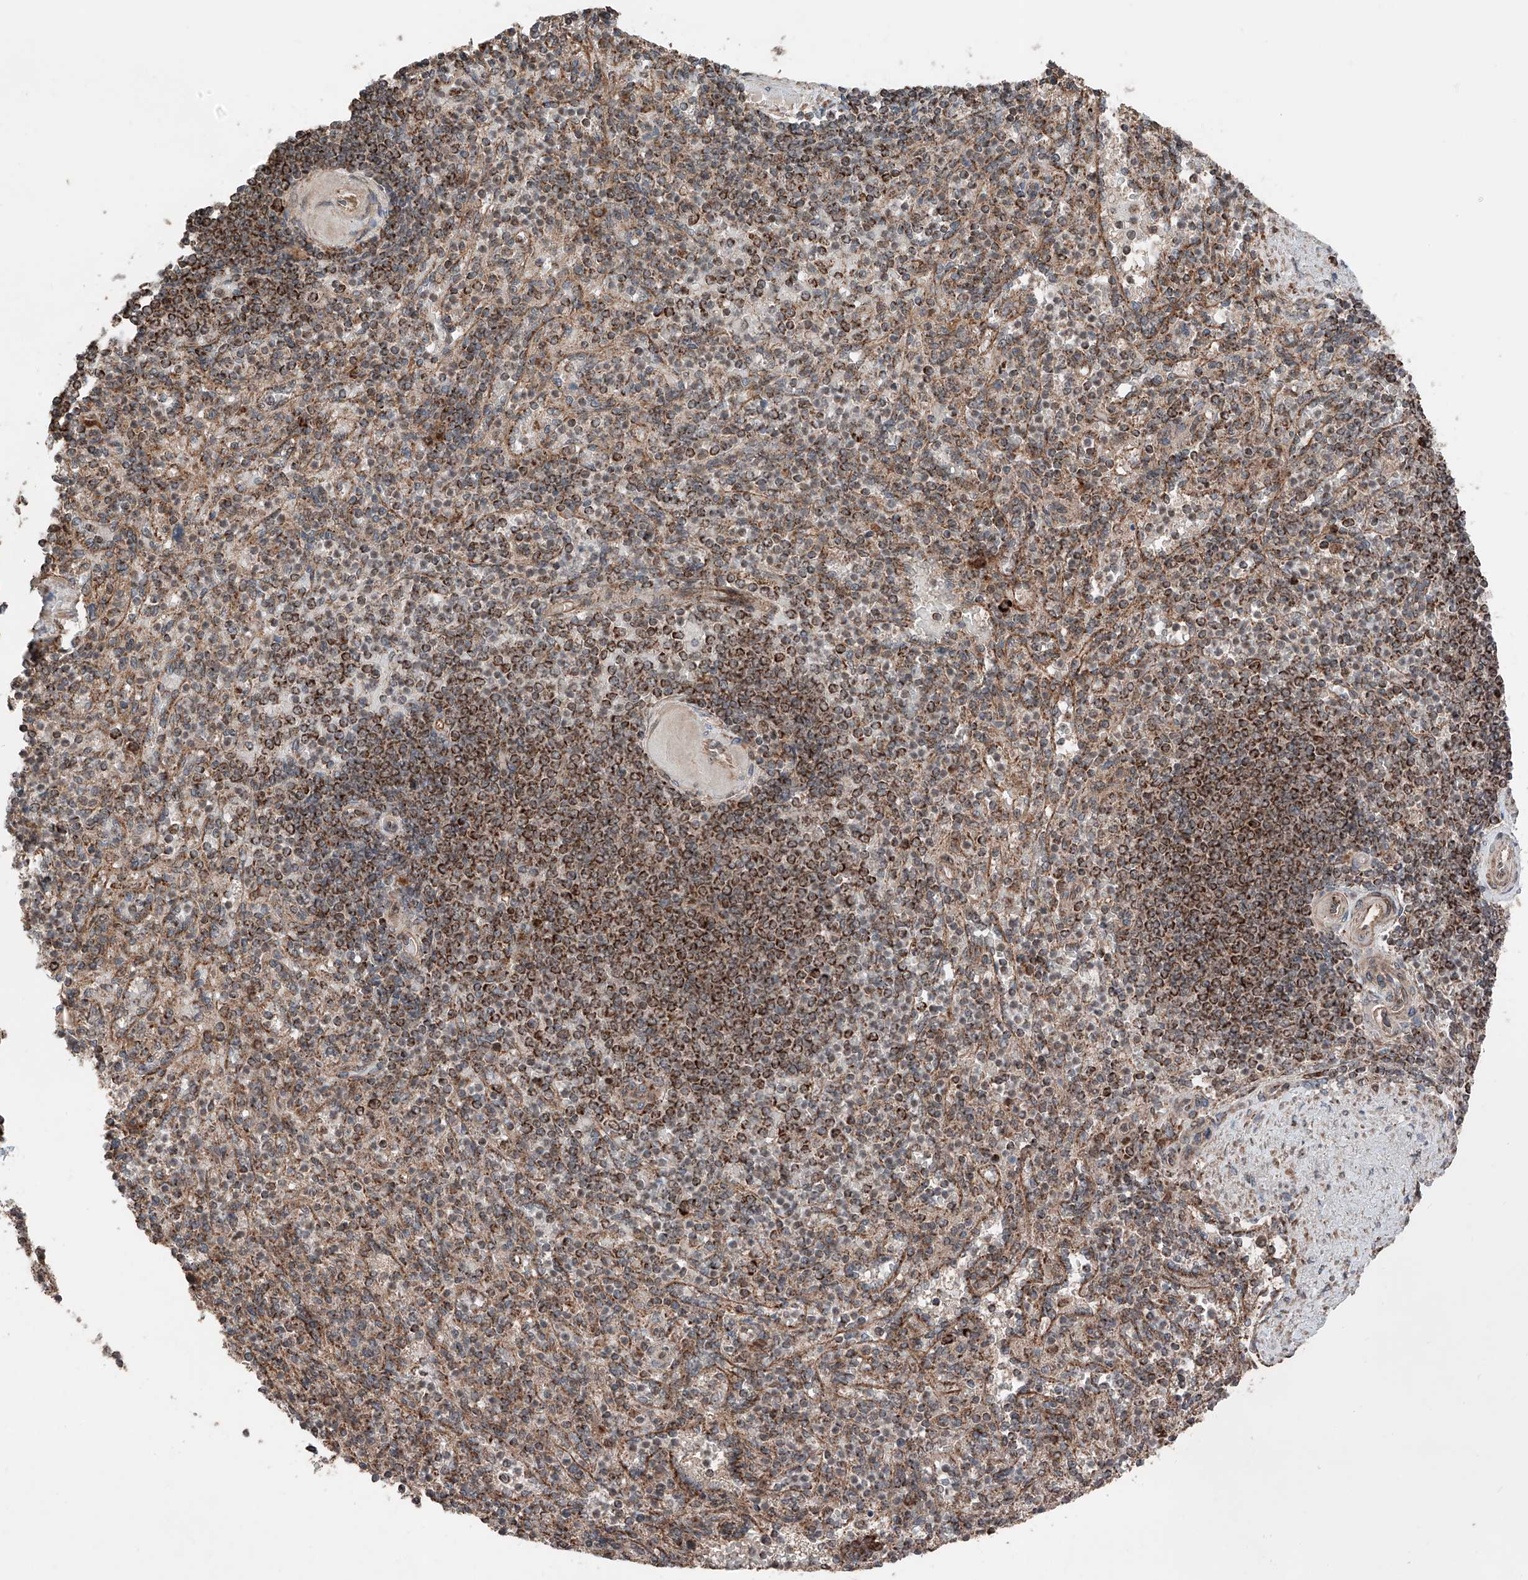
{"staining": {"intensity": "moderate", "quantity": "25%-75%", "location": "cytoplasmic/membranous"}, "tissue": "spleen", "cell_type": "Cells in red pulp", "image_type": "normal", "snomed": [{"axis": "morphology", "description": "Normal tissue, NOS"}, {"axis": "topography", "description": "Spleen"}], "caption": "Moderate cytoplasmic/membranous positivity is present in approximately 25%-75% of cells in red pulp in benign spleen. (IHC, brightfield microscopy, high magnification).", "gene": "ZSCAN29", "patient": {"sex": "female", "age": 74}}